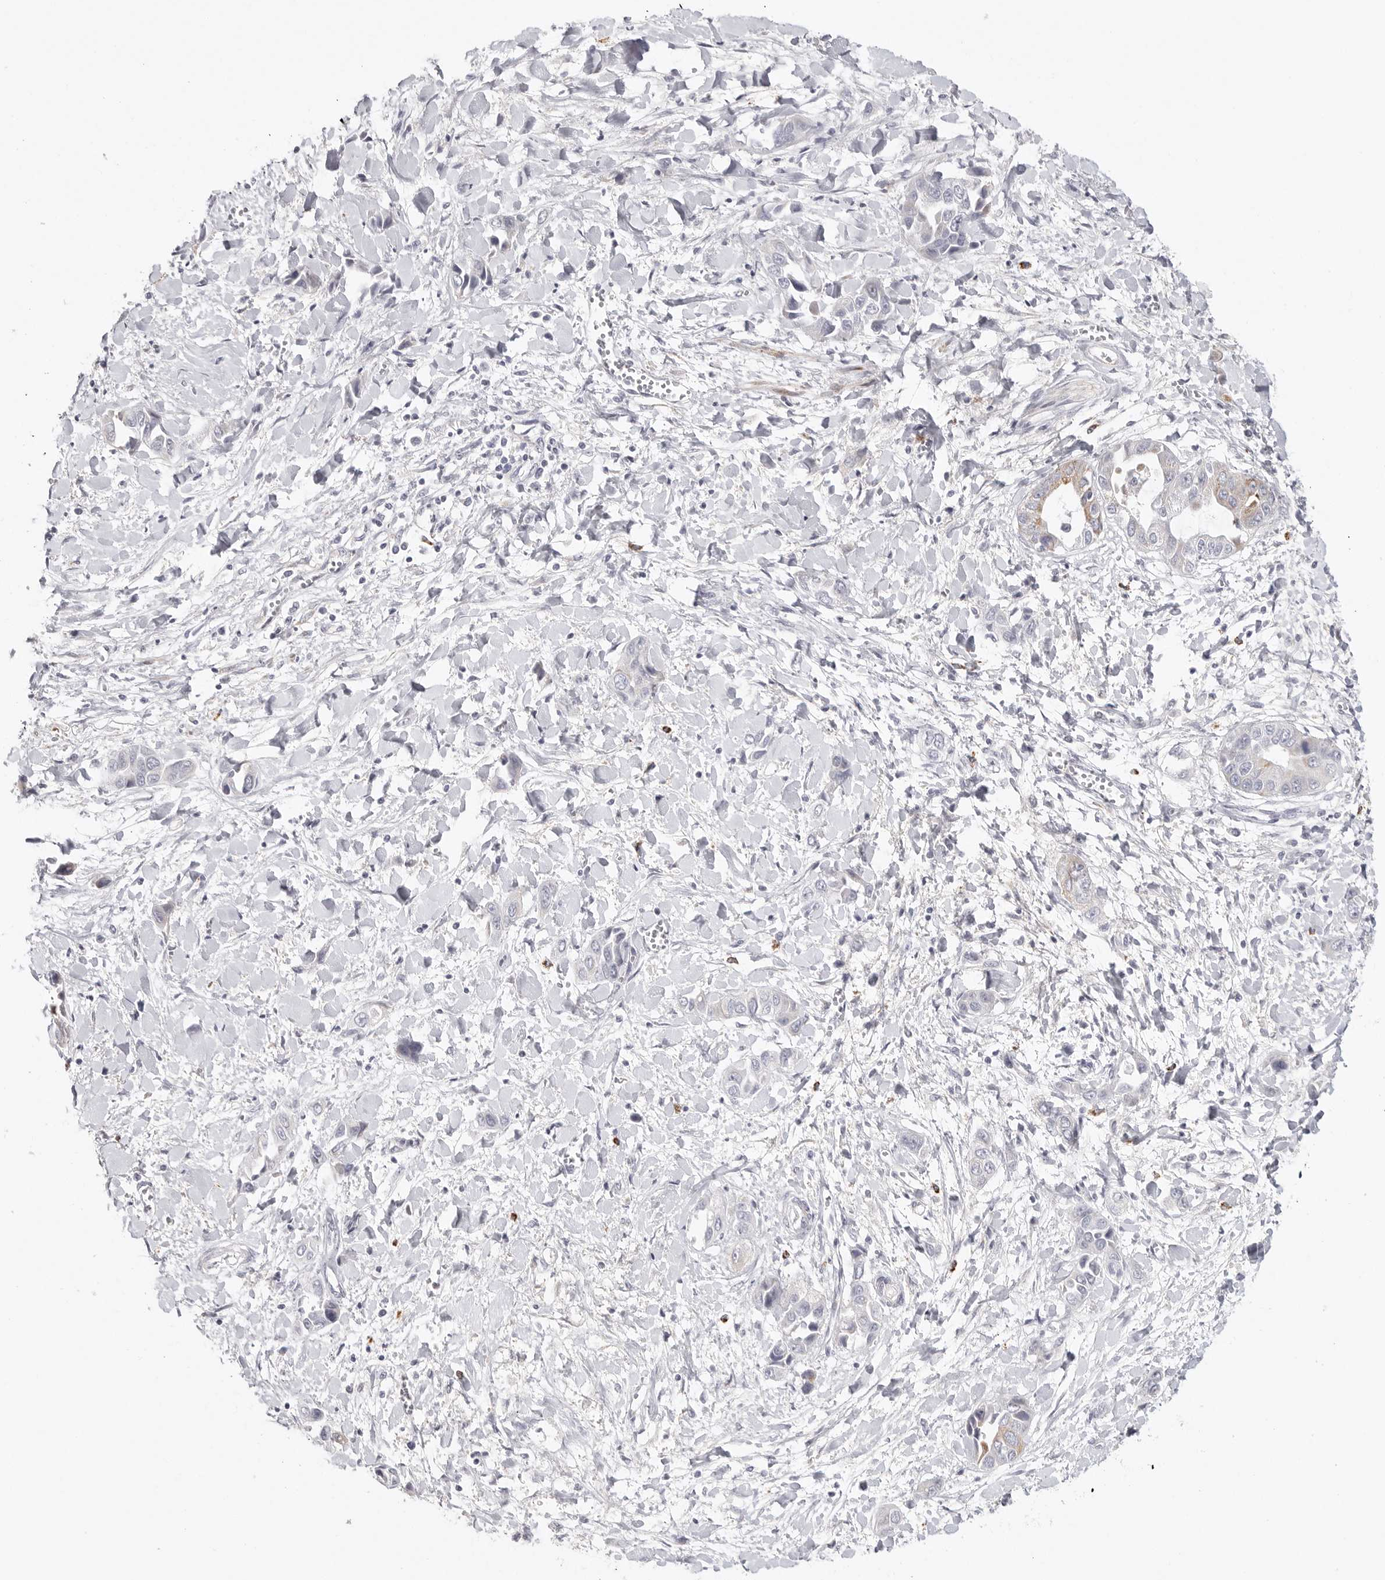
{"staining": {"intensity": "strong", "quantity": "25%-75%", "location": "cytoplasmic/membranous"}, "tissue": "liver cancer", "cell_type": "Tumor cells", "image_type": "cancer", "snomed": [{"axis": "morphology", "description": "Cholangiocarcinoma"}, {"axis": "topography", "description": "Liver"}], "caption": "Immunohistochemical staining of liver cancer (cholangiocarcinoma) displays high levels of strong cytoplasmic/membranous protein positivity in about 25%-75% of tumor cells.", "gene": "ELP3", "patient": {"sex": "female", "age": 52}}